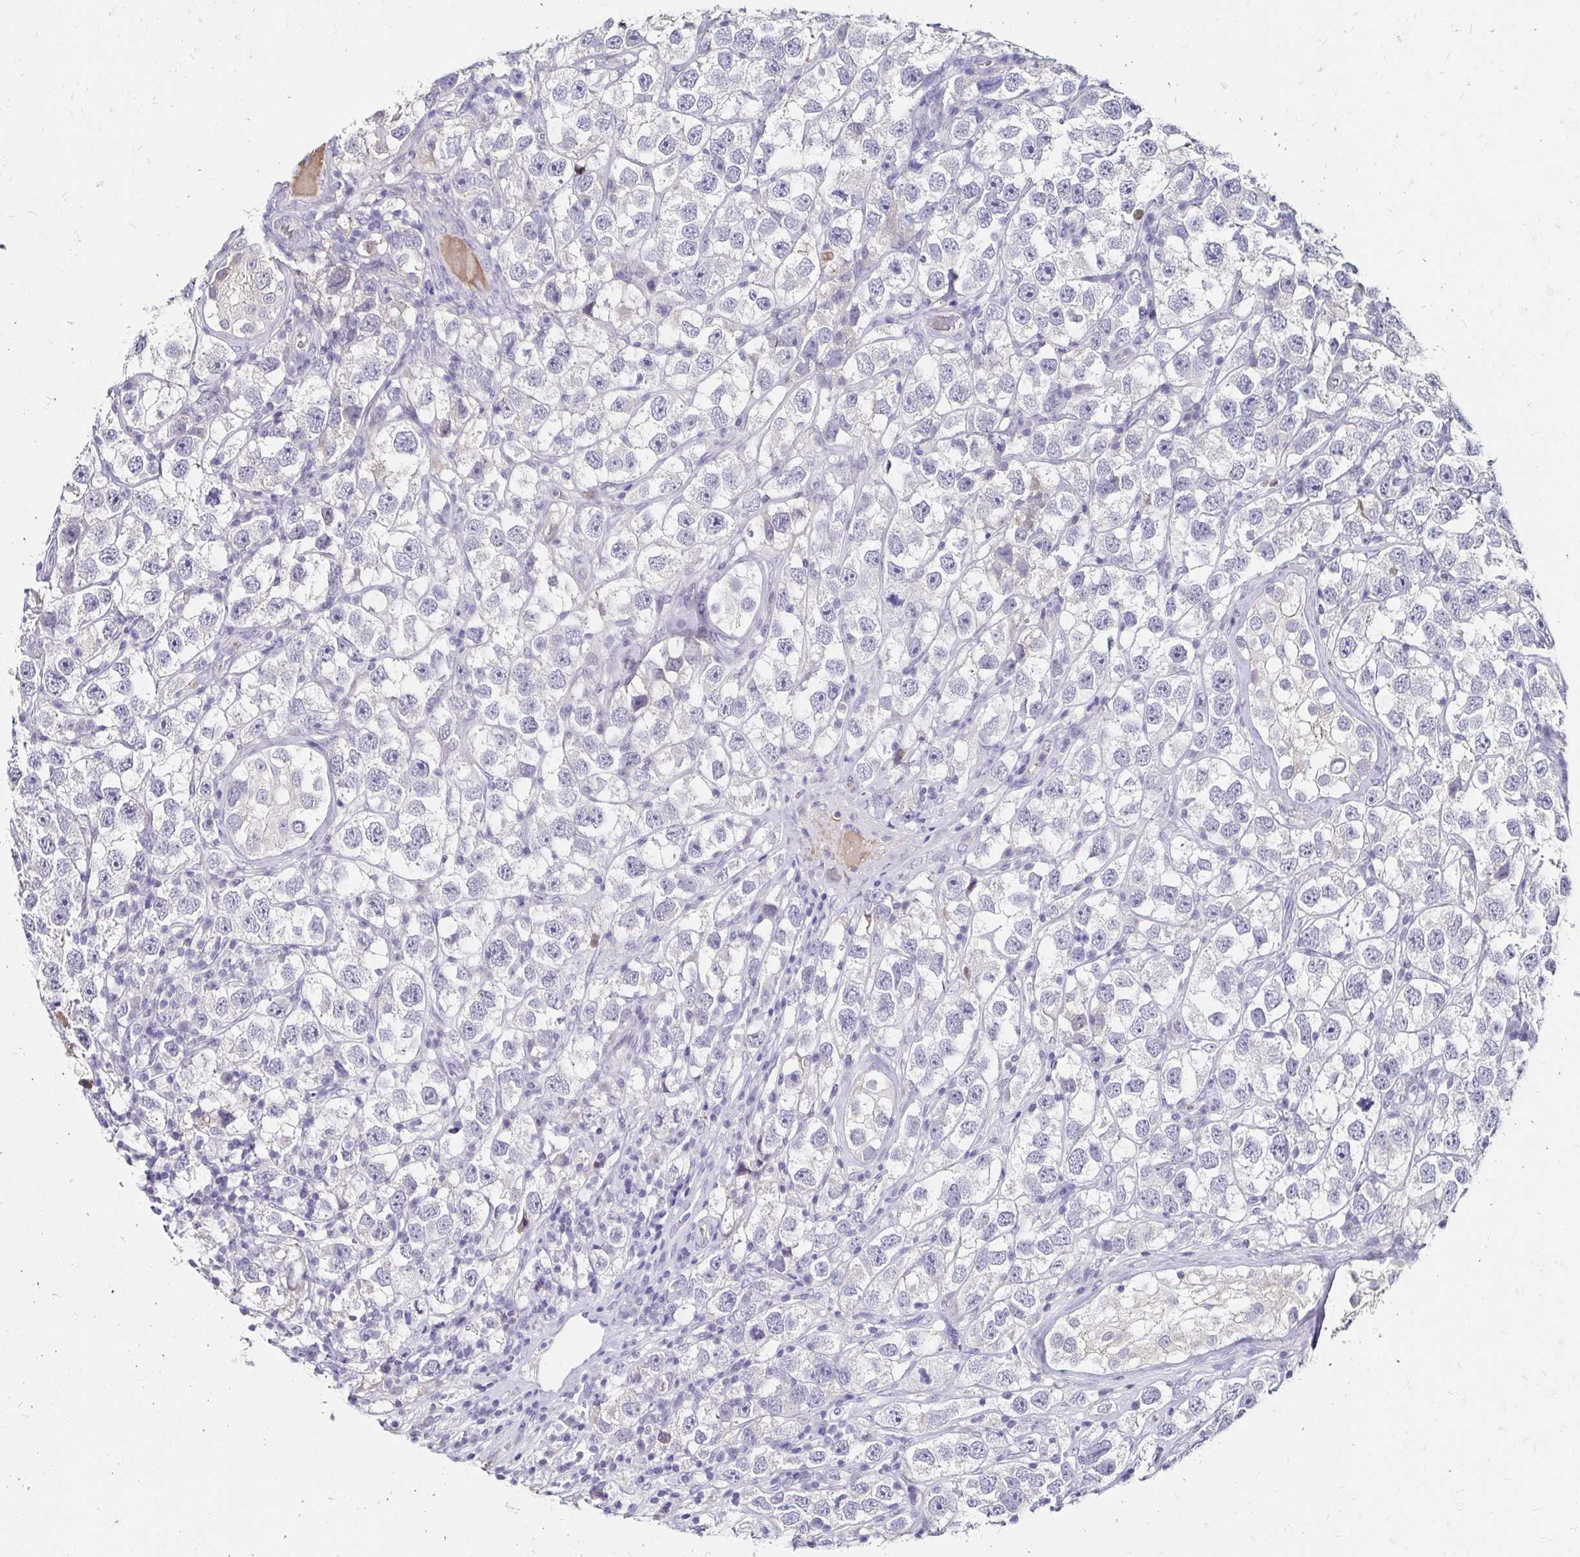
{"staining": {"intensity": "negative", "quantity": "none", "location": "none"}, "tissue": "testis cancer", "cell_type": "Tumor cells", "image_type": "cancer", "snomed": [{"axis": "morphology", "description": "Seminoma, NOS"}, {"axis": "topography", "description": "Testis"}], "caption": "An image of human testis cancer (seminoma) is negative for staining in tumor cells.", "gene": "SCG3", "patient": {"sex": "male", "age": 26}}